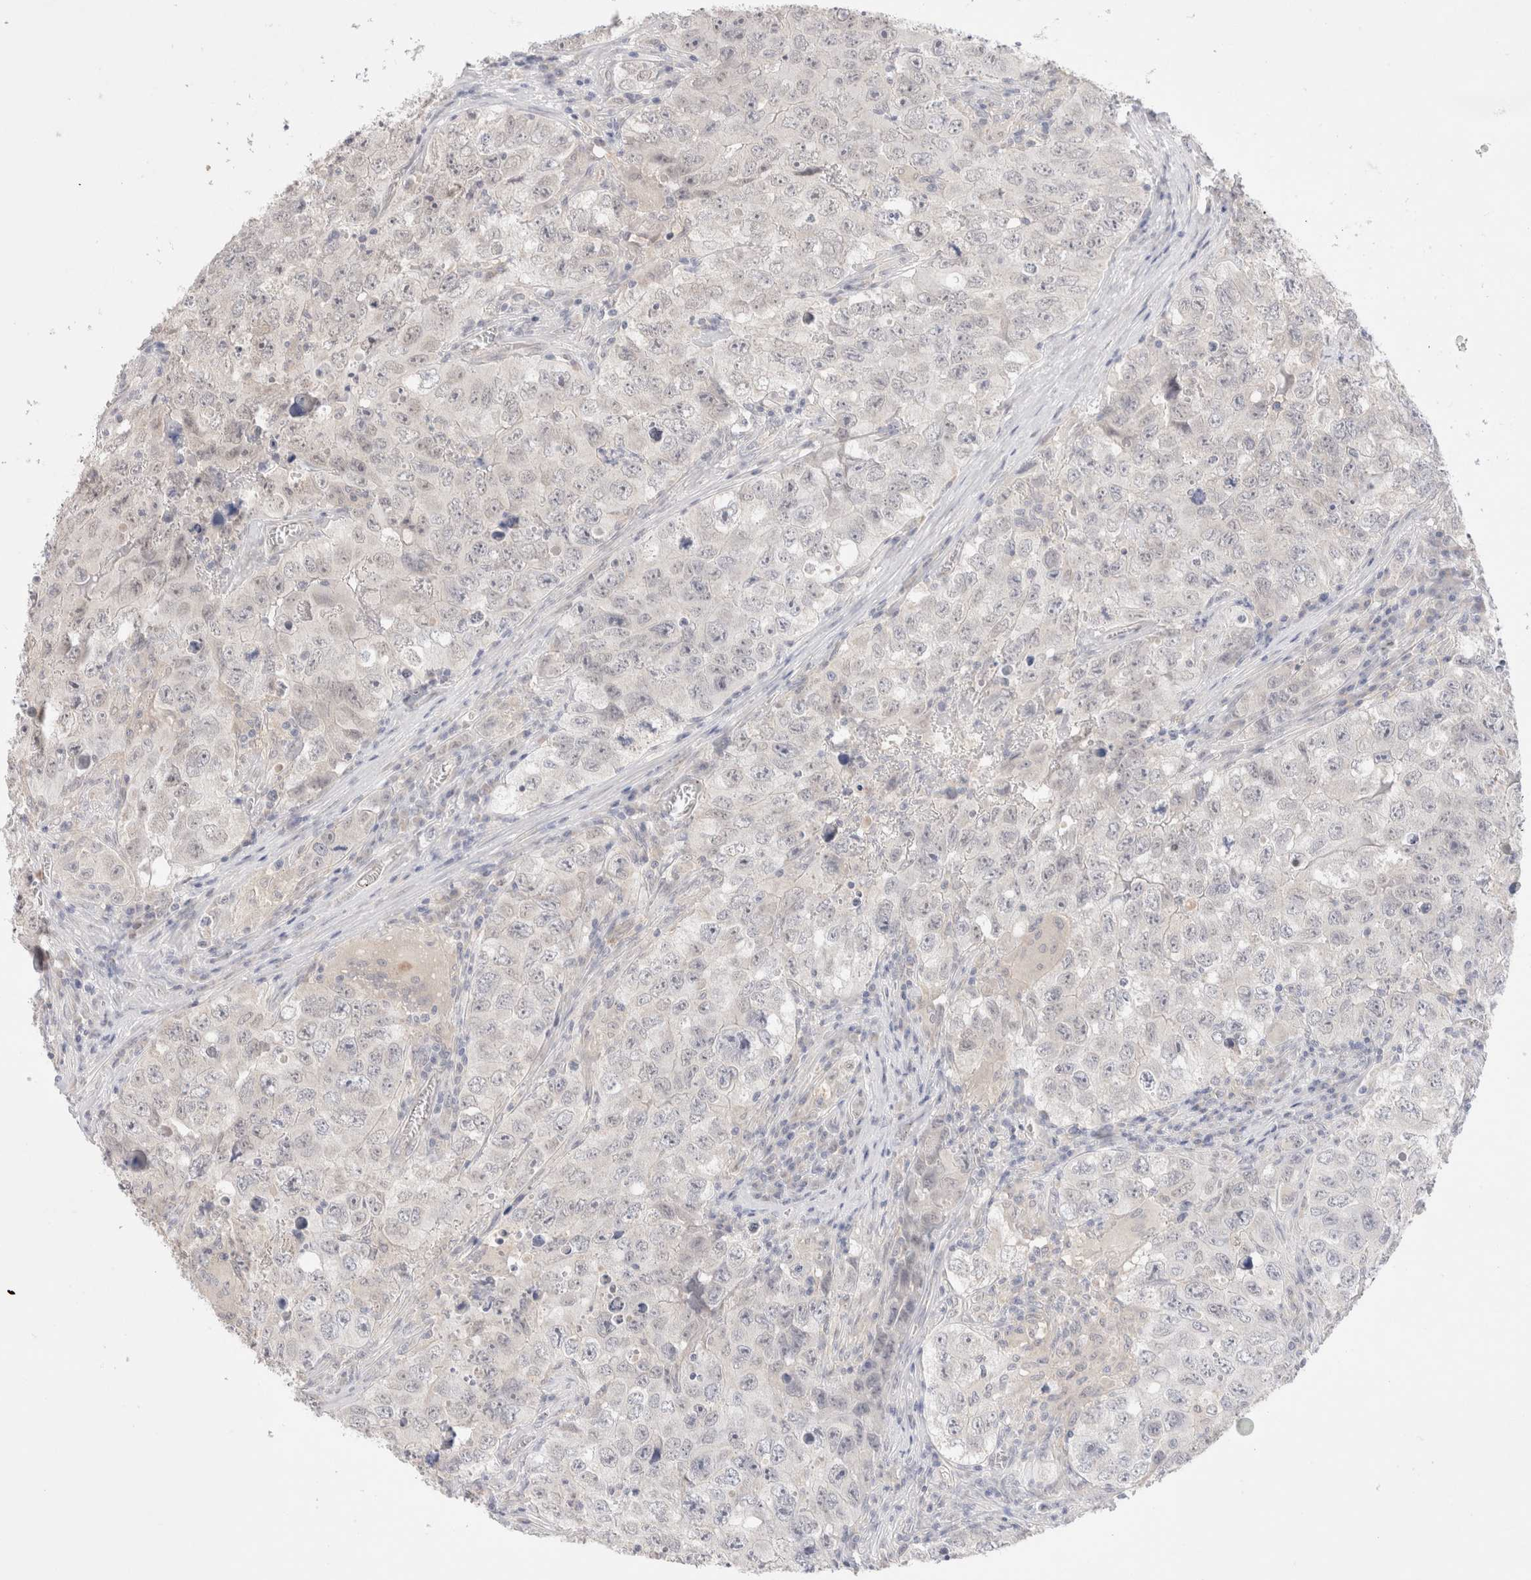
{"staining": {"intensity": "negative", "quantity": "none", "location": "none"}, "tissue": "testis cancer", "cell_type": "Tumor cells", "image_type": "cancer", "snomed": [{"axis": "morphology", "description": "Seminoma, NOS"}, {"axis": "morphology", "description": "Carcinoma, Embryonal, NOS"}, {"axis": "topography", "description": "Testis"}], "caption": "The image demonstrates no staining of tumor cells in embryonal carcinoma (testis).", "gene": "SPATA20", "patient": {"sex": "male", "age": 43}}